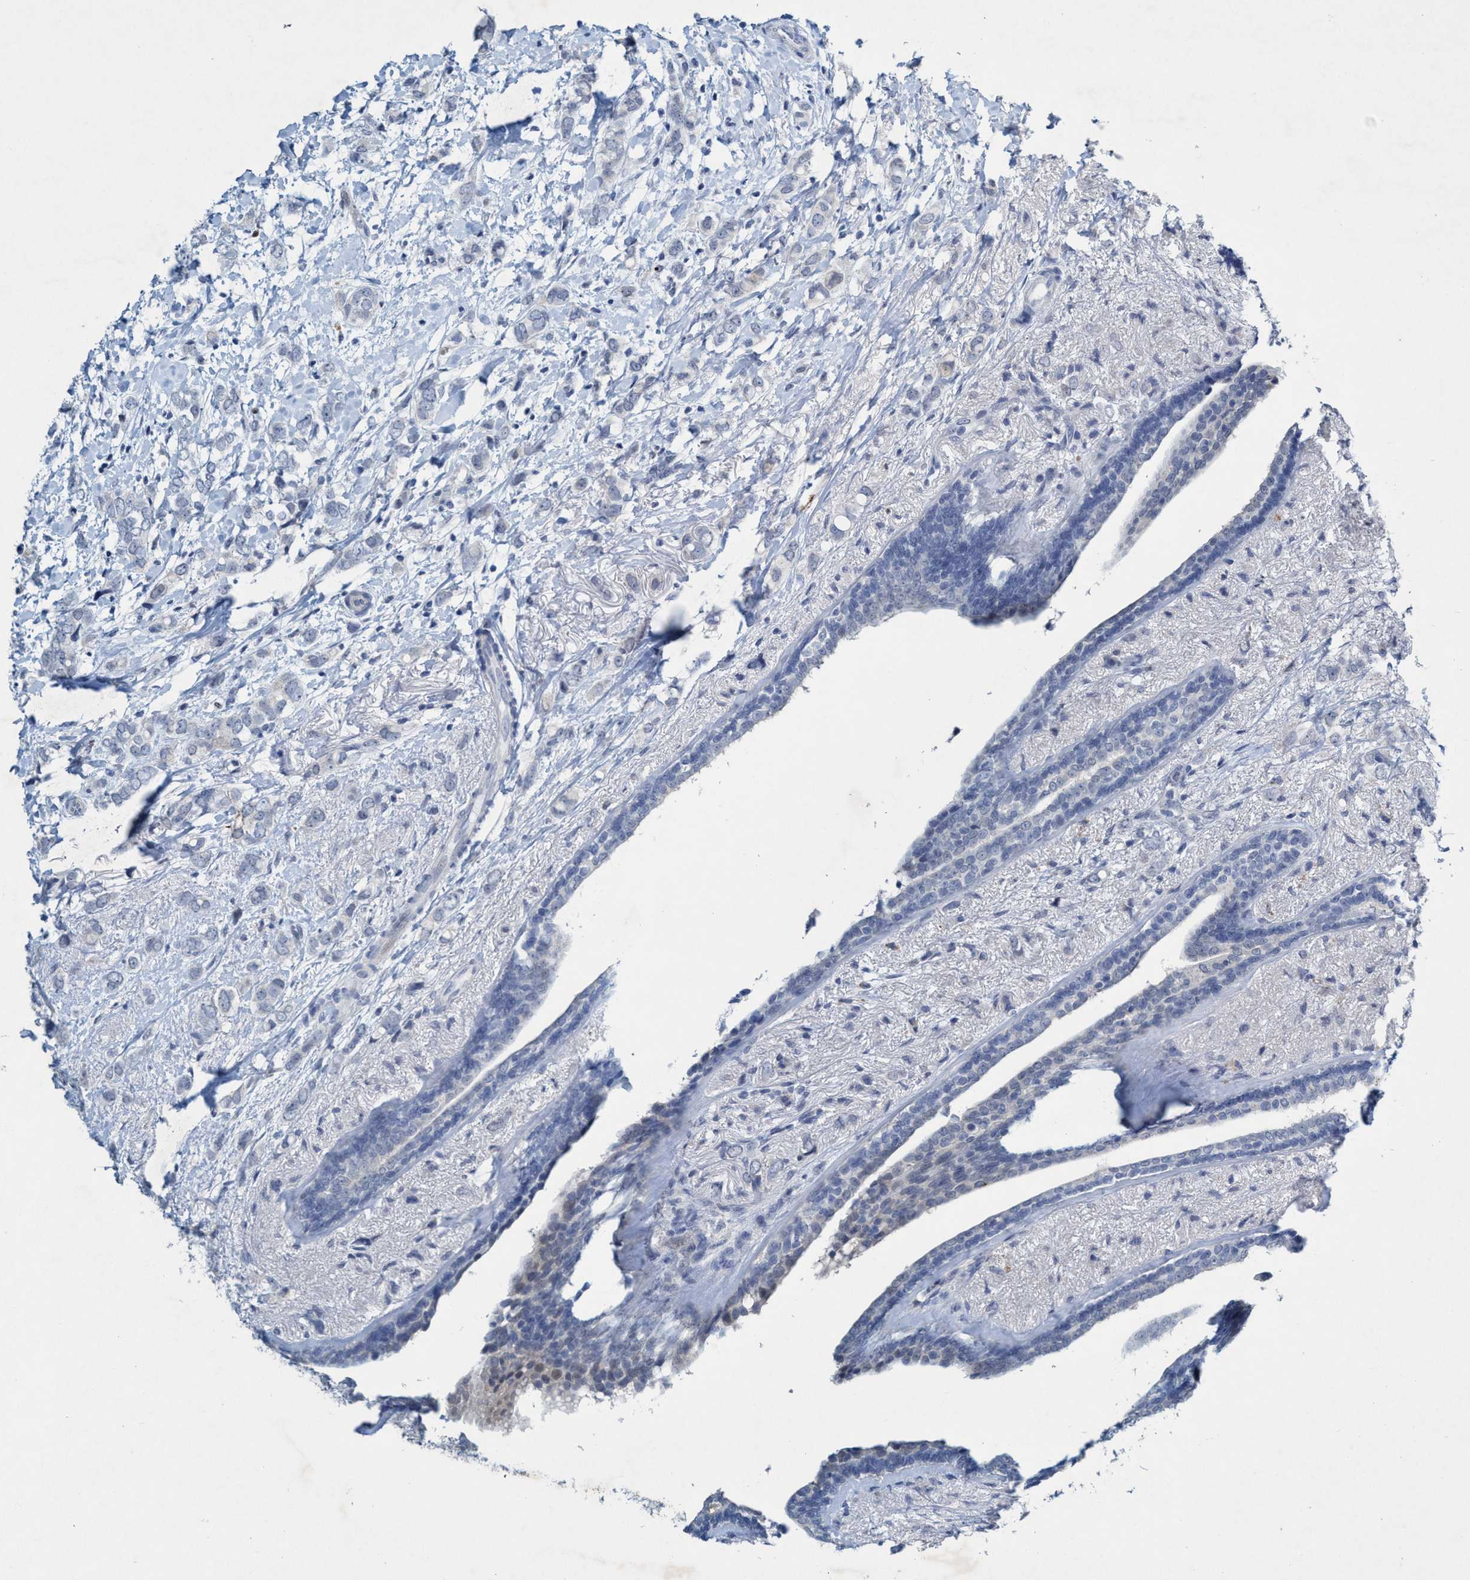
{"staining": {"intensity": "negative", "quantity": "none", "location": "none"}, "tissue": "breast cancer", "cell_type": "Tumor cells", "image_type": "cancer", "snomed": [{"axis": "morphology", "description": "Normal tissue, NOS"}, {"axis": "morphology", "description": "Lobular carcinoma"}, {"axis": "topography", "description": "Breast"}], "caption": "This is a micrograph of immunohistochemistry staining of breast lobular carcinoma, which shows no staining in tumor cells.", "gene": "RNF208", "patient": {"sex": "female", "age": 47}}